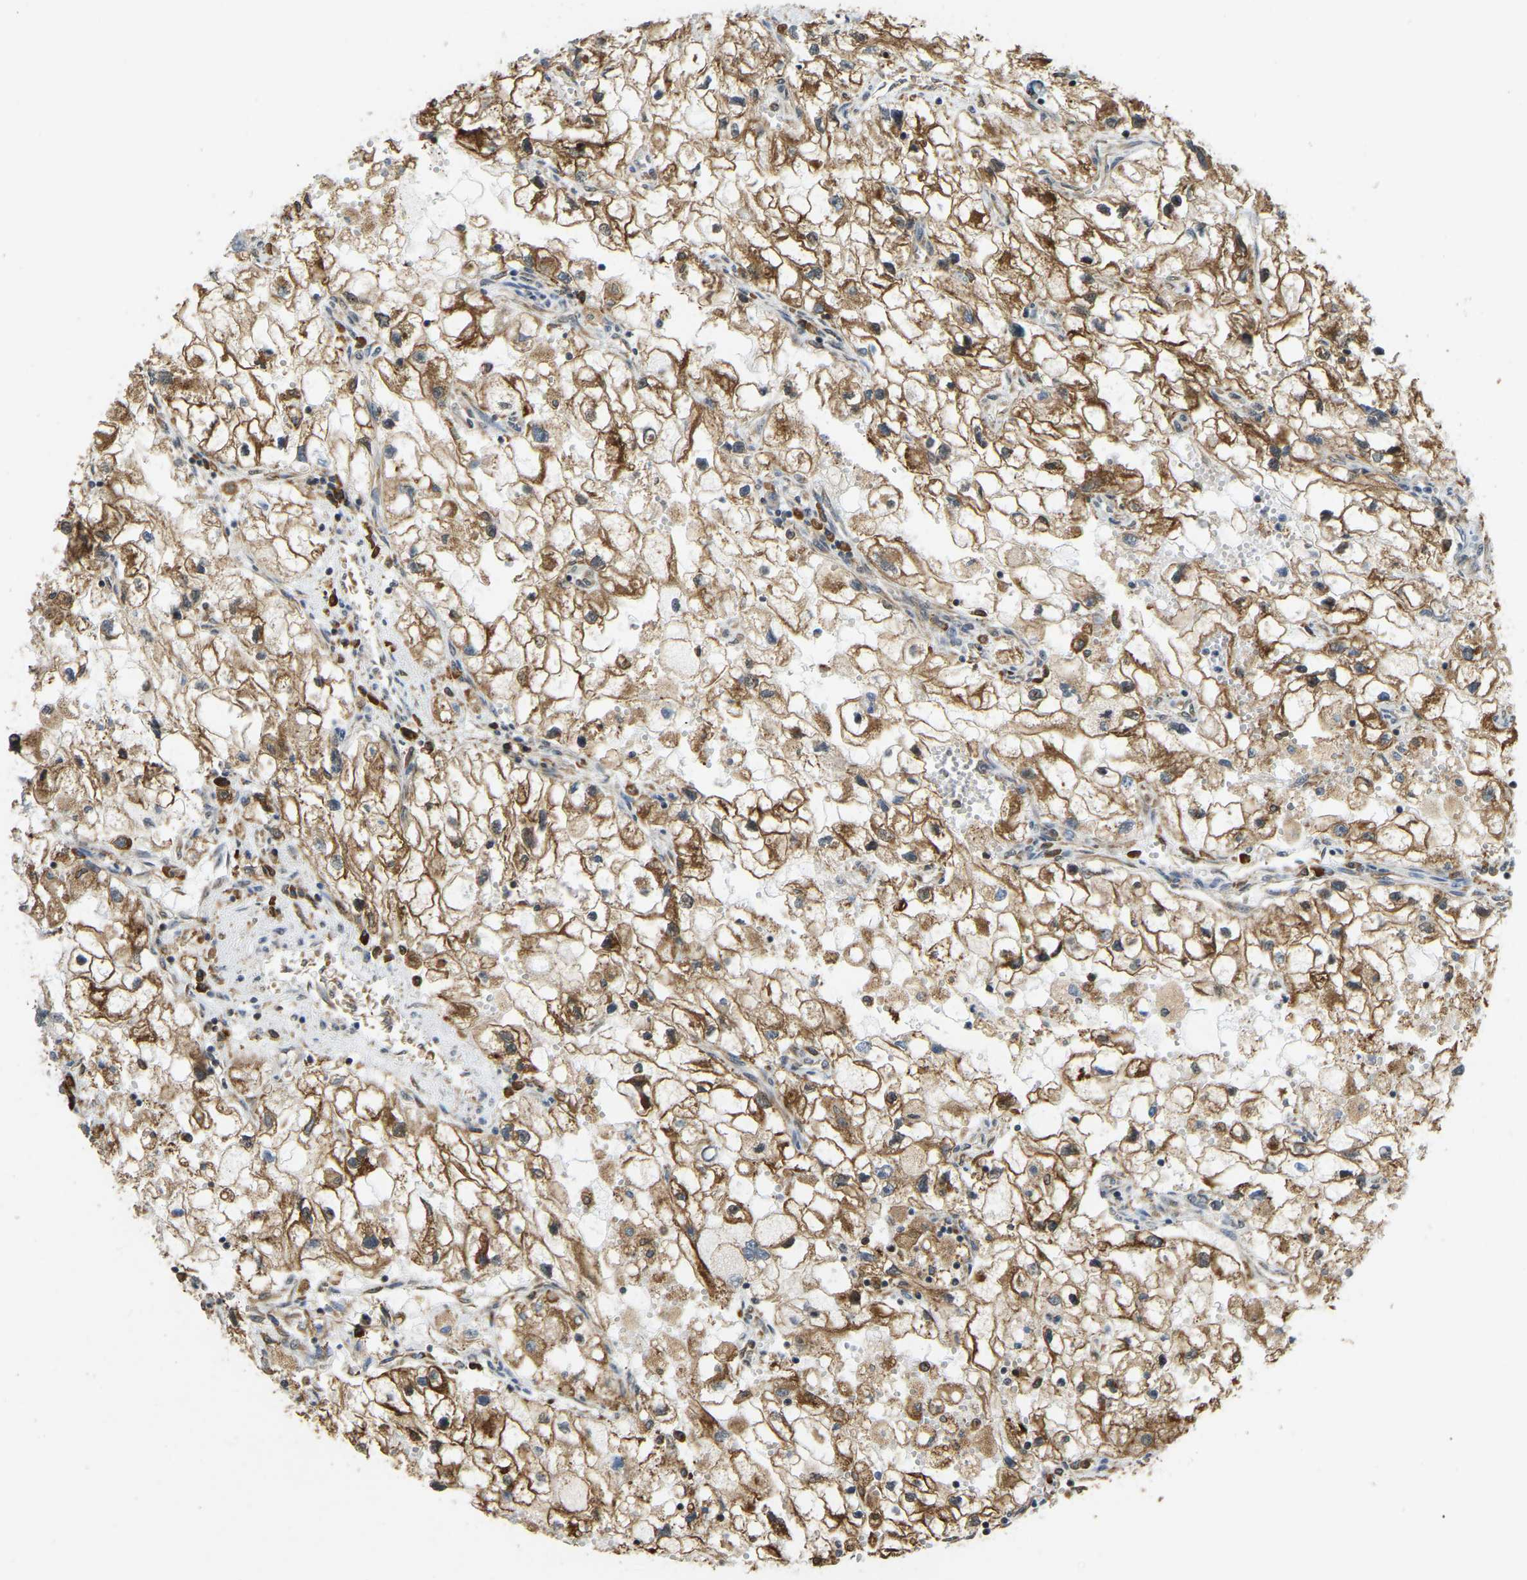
{"staining": {"intensity": "strong", "quantity": ">75%", "location": "cytoplasmic/membranous"}, "tissue": "renal cancer", "cell_type": "Tumor cells", "image_type": "cancer", "snomed": [{"axis": "morphology", "description": "Adenocarcinoma, NOS"}, {"axis": "topography", "description": "Kidney"}], "caption": "Adenocarcinoma (renal) stained for a protein (brown) displays strong cytoplasmic/membranous positive staining in about >75% of tumor cells.", "gene": "RNF115", "patient": {"sex": "female", "age": 70}}